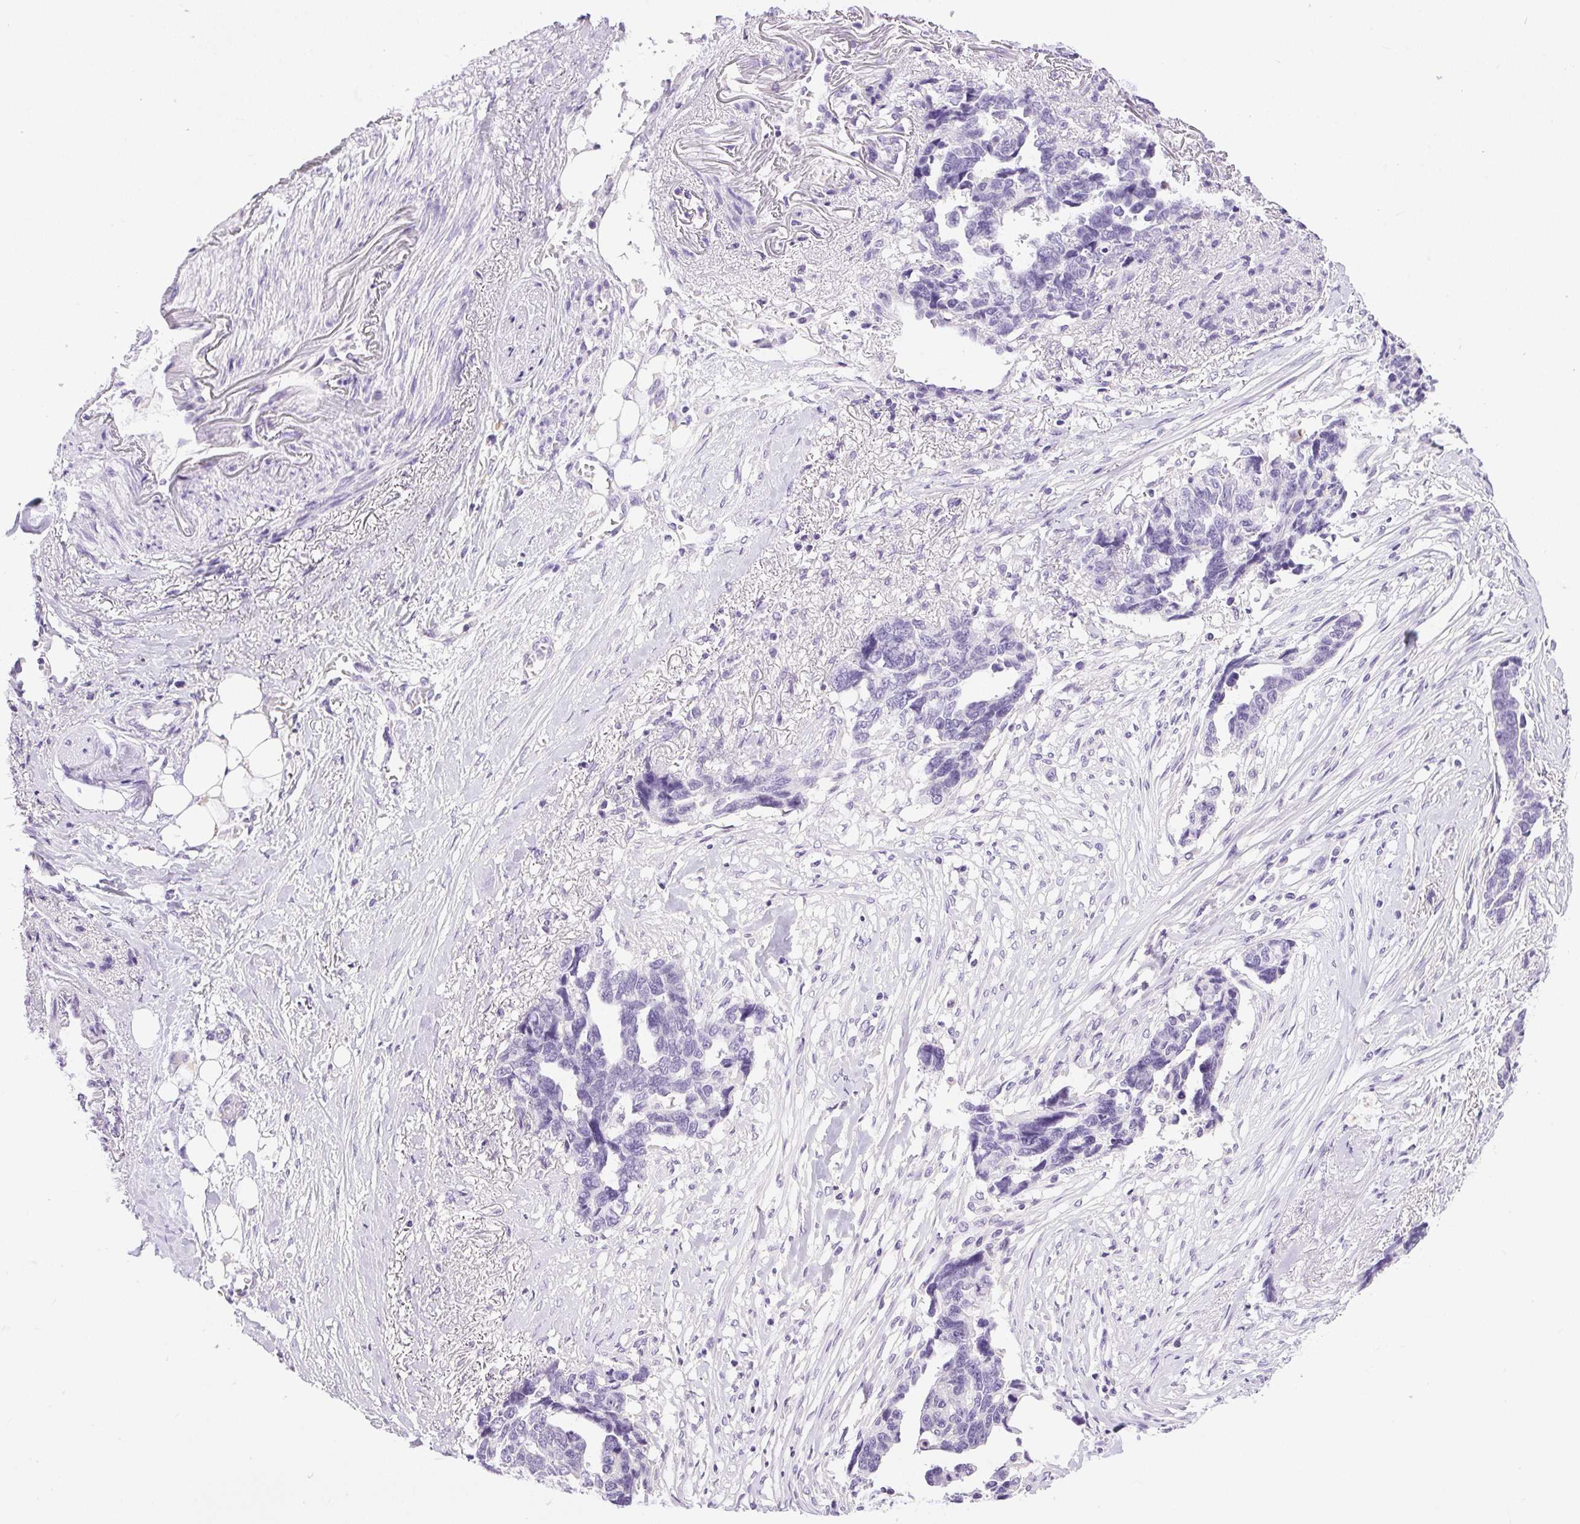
{"staining": {"intensity": "negative", "quantity": "none", "location": "none"}, "tissue": "ovarian cancer", "cell_type": "Tumor cells", "image_type": "cancer", "snomed": [{"axis": "morphology", "description": "Cystadenocarcinoma, serous, NOS"}, {"axis": "topography", "description": "Ovary"}], "caption": "This is an immunohistochemistry histopathology image of ovarian serous cystadenocarcinoma. There is no staining in tumor cells.", "gene": "C20orf85", "patient": {"sex": "female", "age": 69}}